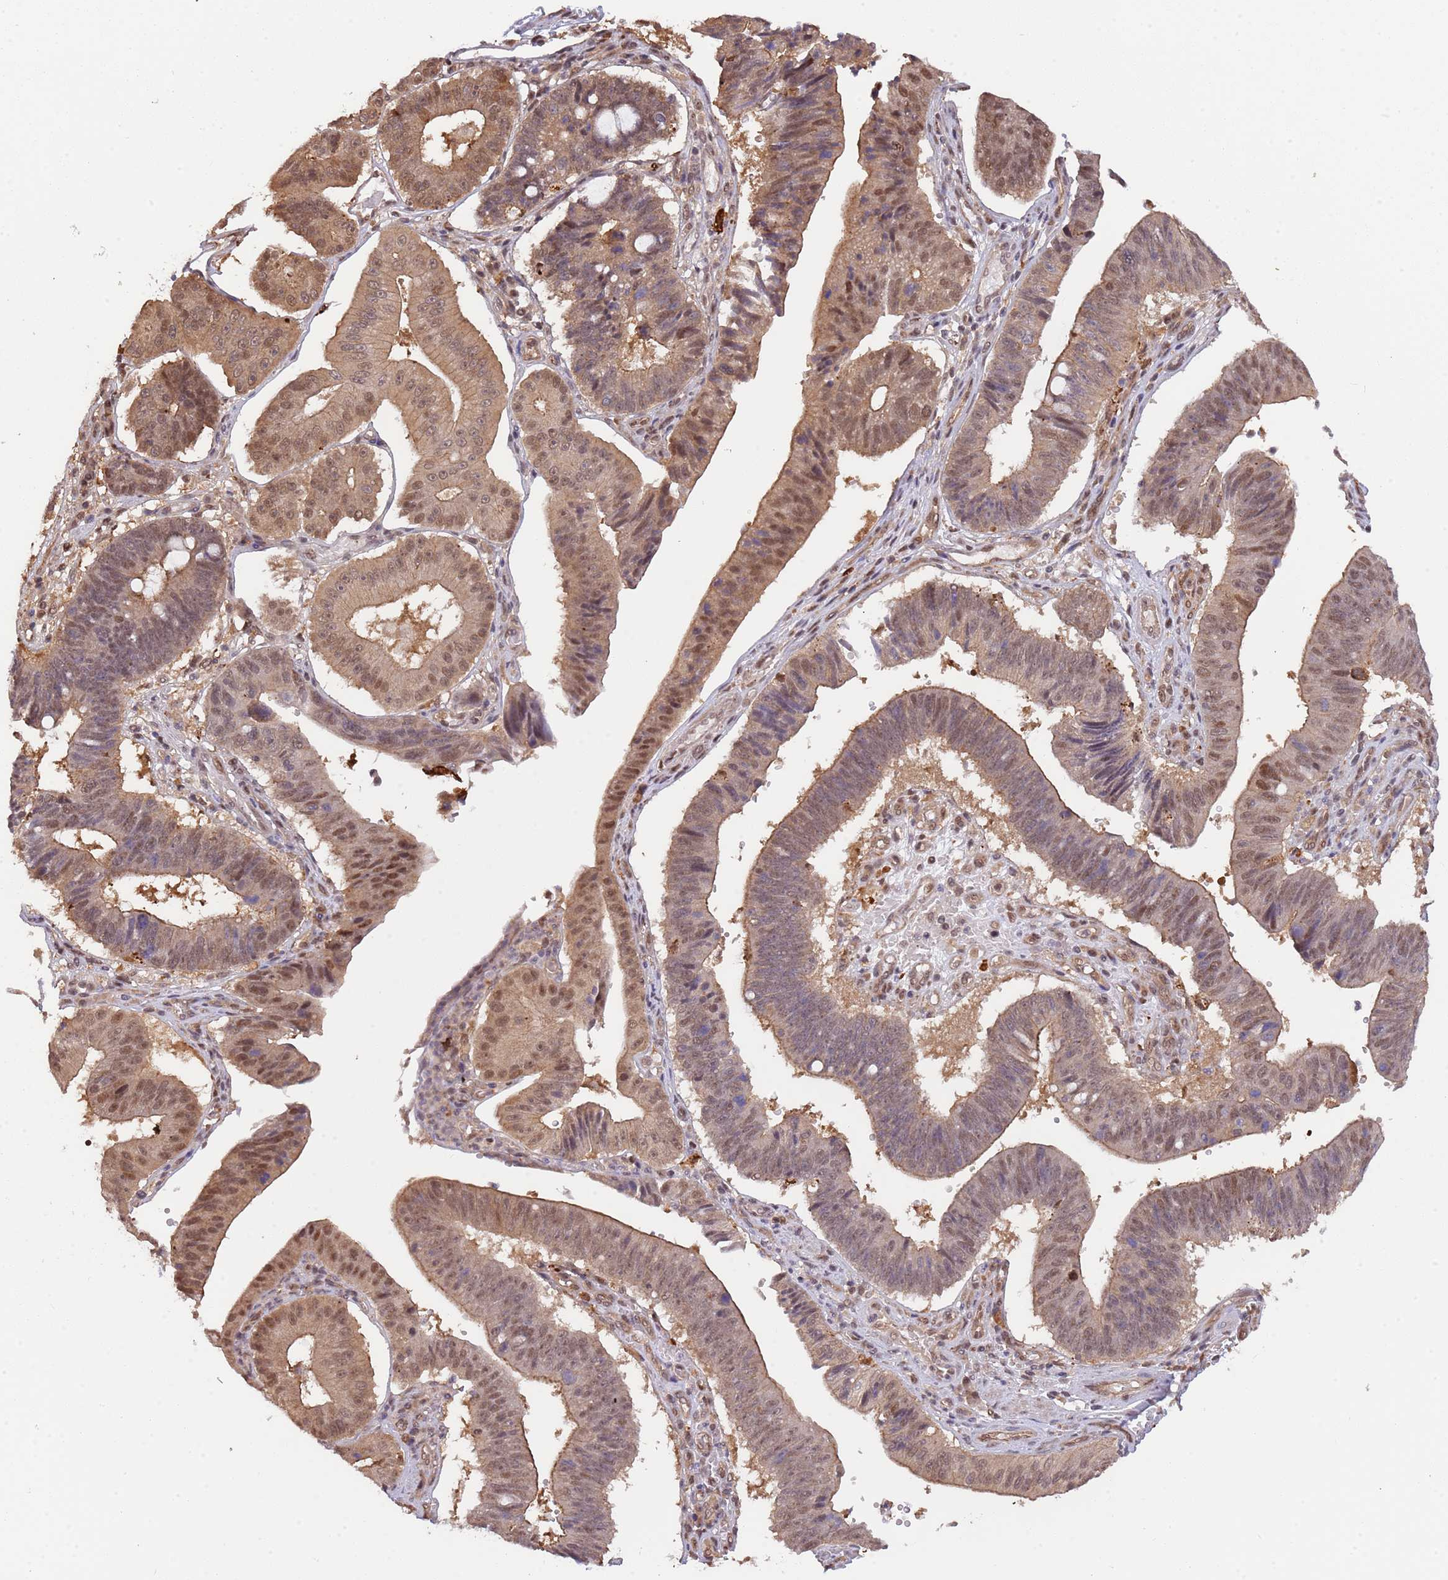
{"staining": {"intensity": "moderate", "quantity": ">75%", "location": "cytoplasmic/membranous,nuclear"}, "tissue": "stomach cancer", "cell_type": "Tumor cells", "image_type": "cancer", "snomed": [{"axis": "morphology", "description": "Adenocarcinoma, NOS"}, {"axis": "topography", "description": "Stomach"}], "caption": "A high-resolution photomicrograph shows immunohistochemistry (IHC) staining of adenocarcinoma (stomach), which displays moderate cytoplasmic/membranous and nuclear positivity in approximately >75% of tumor cells. (DAB (3,3'-diaminobenzidine) IHC with brightfield microscopy, high magnification).", "gene": "PLSCR5", "patient": {"sex": "male", "age": 59}}